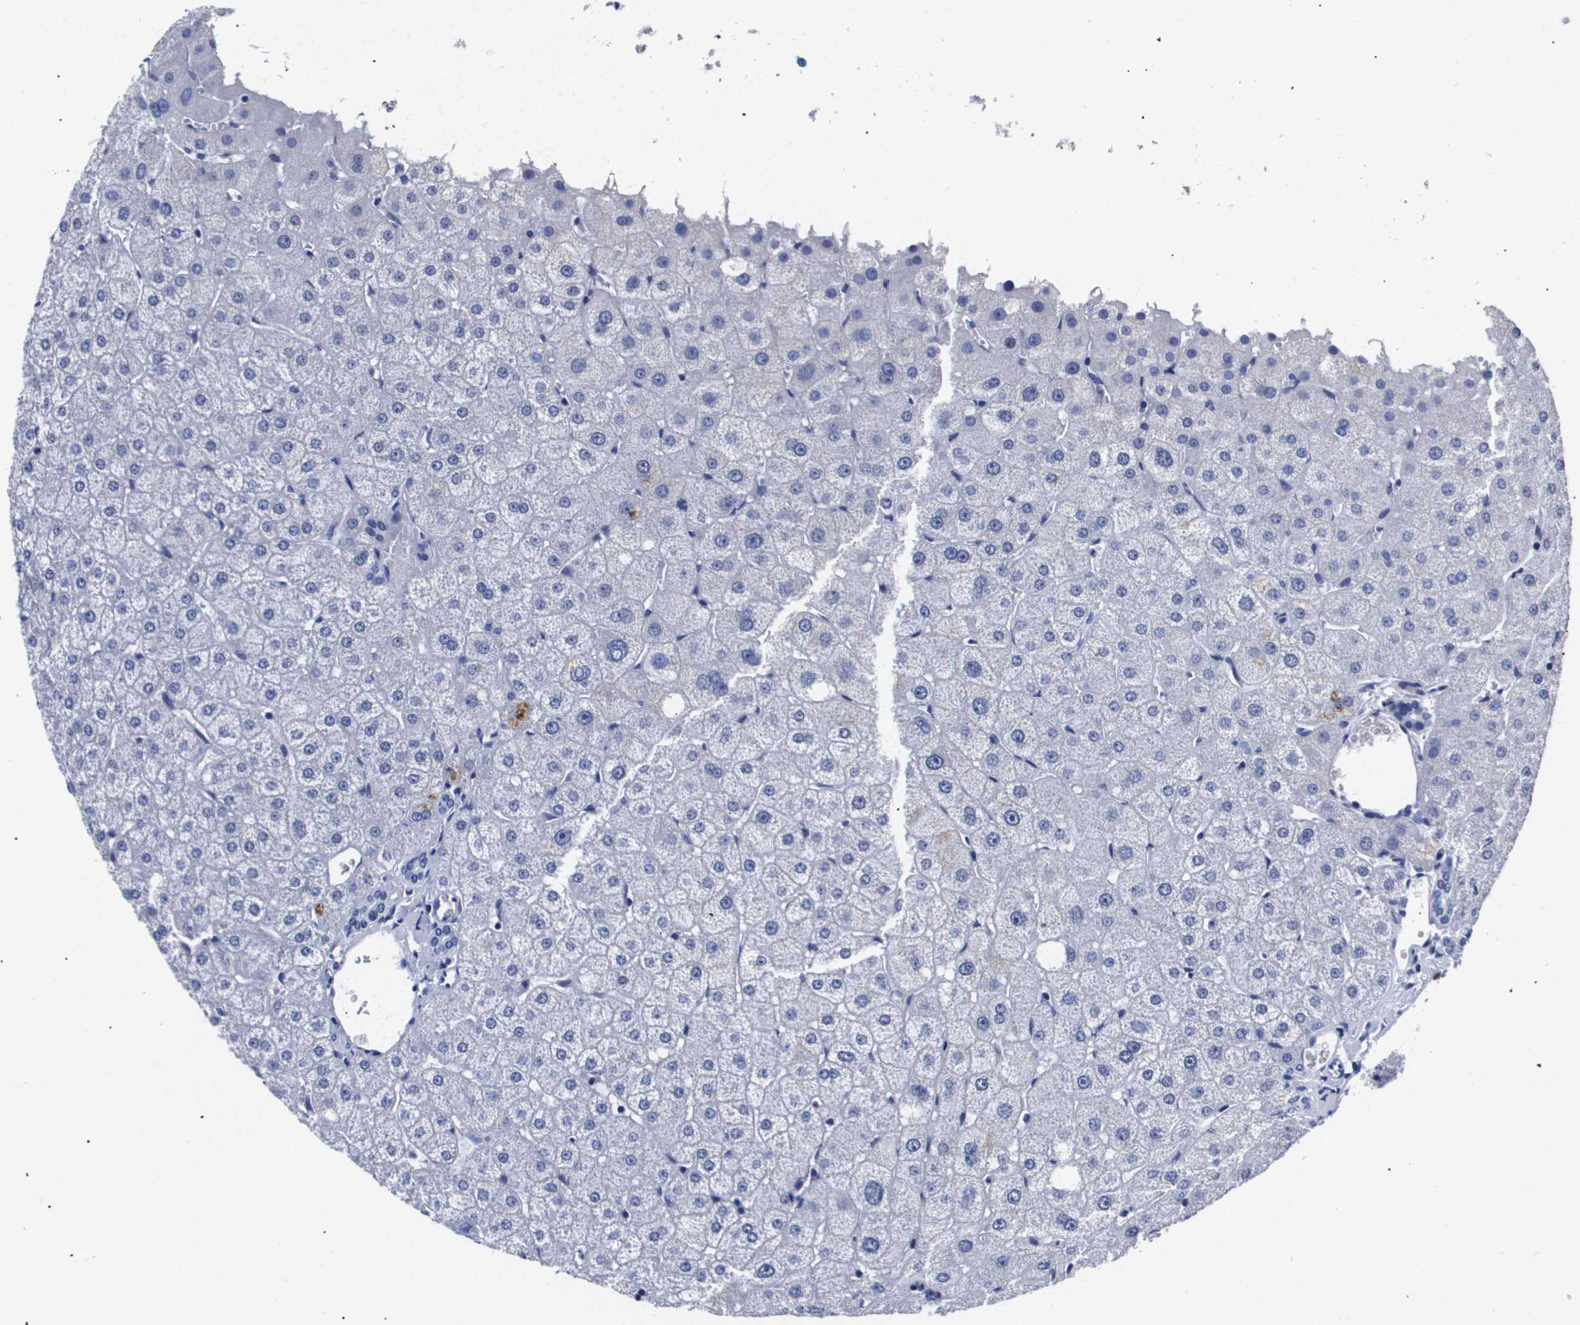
{"staining": {"intensity": "negative", "quantity": "none", "location": "none"}, "tissue": "liver", "cell_type": "Cholangiocytes", "image_type": "normal", "snomed": [{"axis": "morphology", "description": "Normal tissue, NOS"}, {"axis": "topography", "description": "Liver"}], "caption": "Immunohistochemistry (IHC) photomicrograph of unremarkable human liver stained for a protein (brown), which demonstrates no staining in cholangiocytes.", "gene": "ATP6V0A4", "patient": {"sex": "male", "age": 73}}